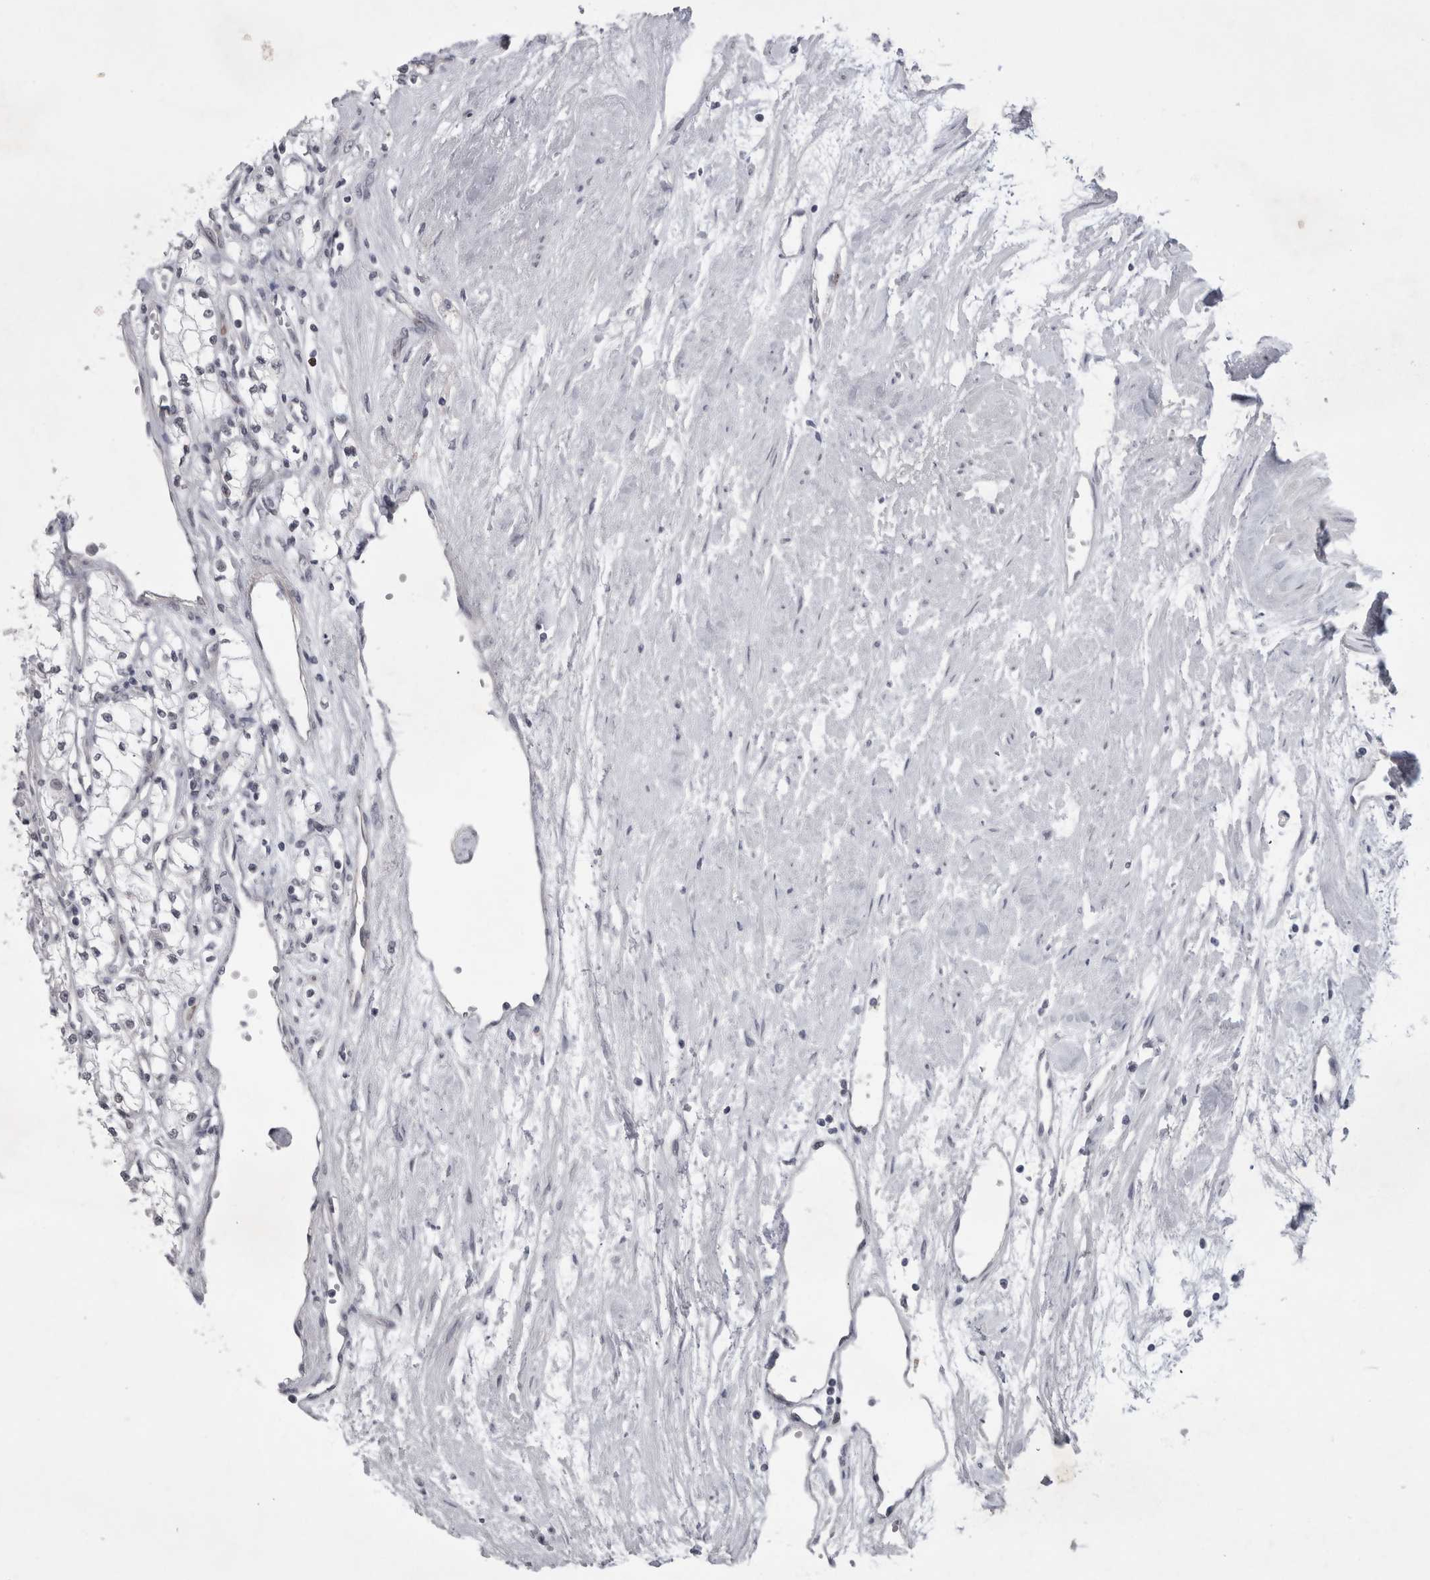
{"staining": {"intensity": "negative", "quantity": "none", "location": "none"}, "tissue": "renal cancer", "cell_type": "Tumor cells", "image_type": "cancer", "snomed": [{"axis": "morphology", "description": "Adenocarcinoma, NOS"}, {"axis": "topography", "description": "Kidney"}], "caption": "Protein analysis of adenocarcinoma (renal) demonstrates no significant staining in tumor cells.", "gene": "KIF18B", "patient": {"sex": "male", "age": 59}}